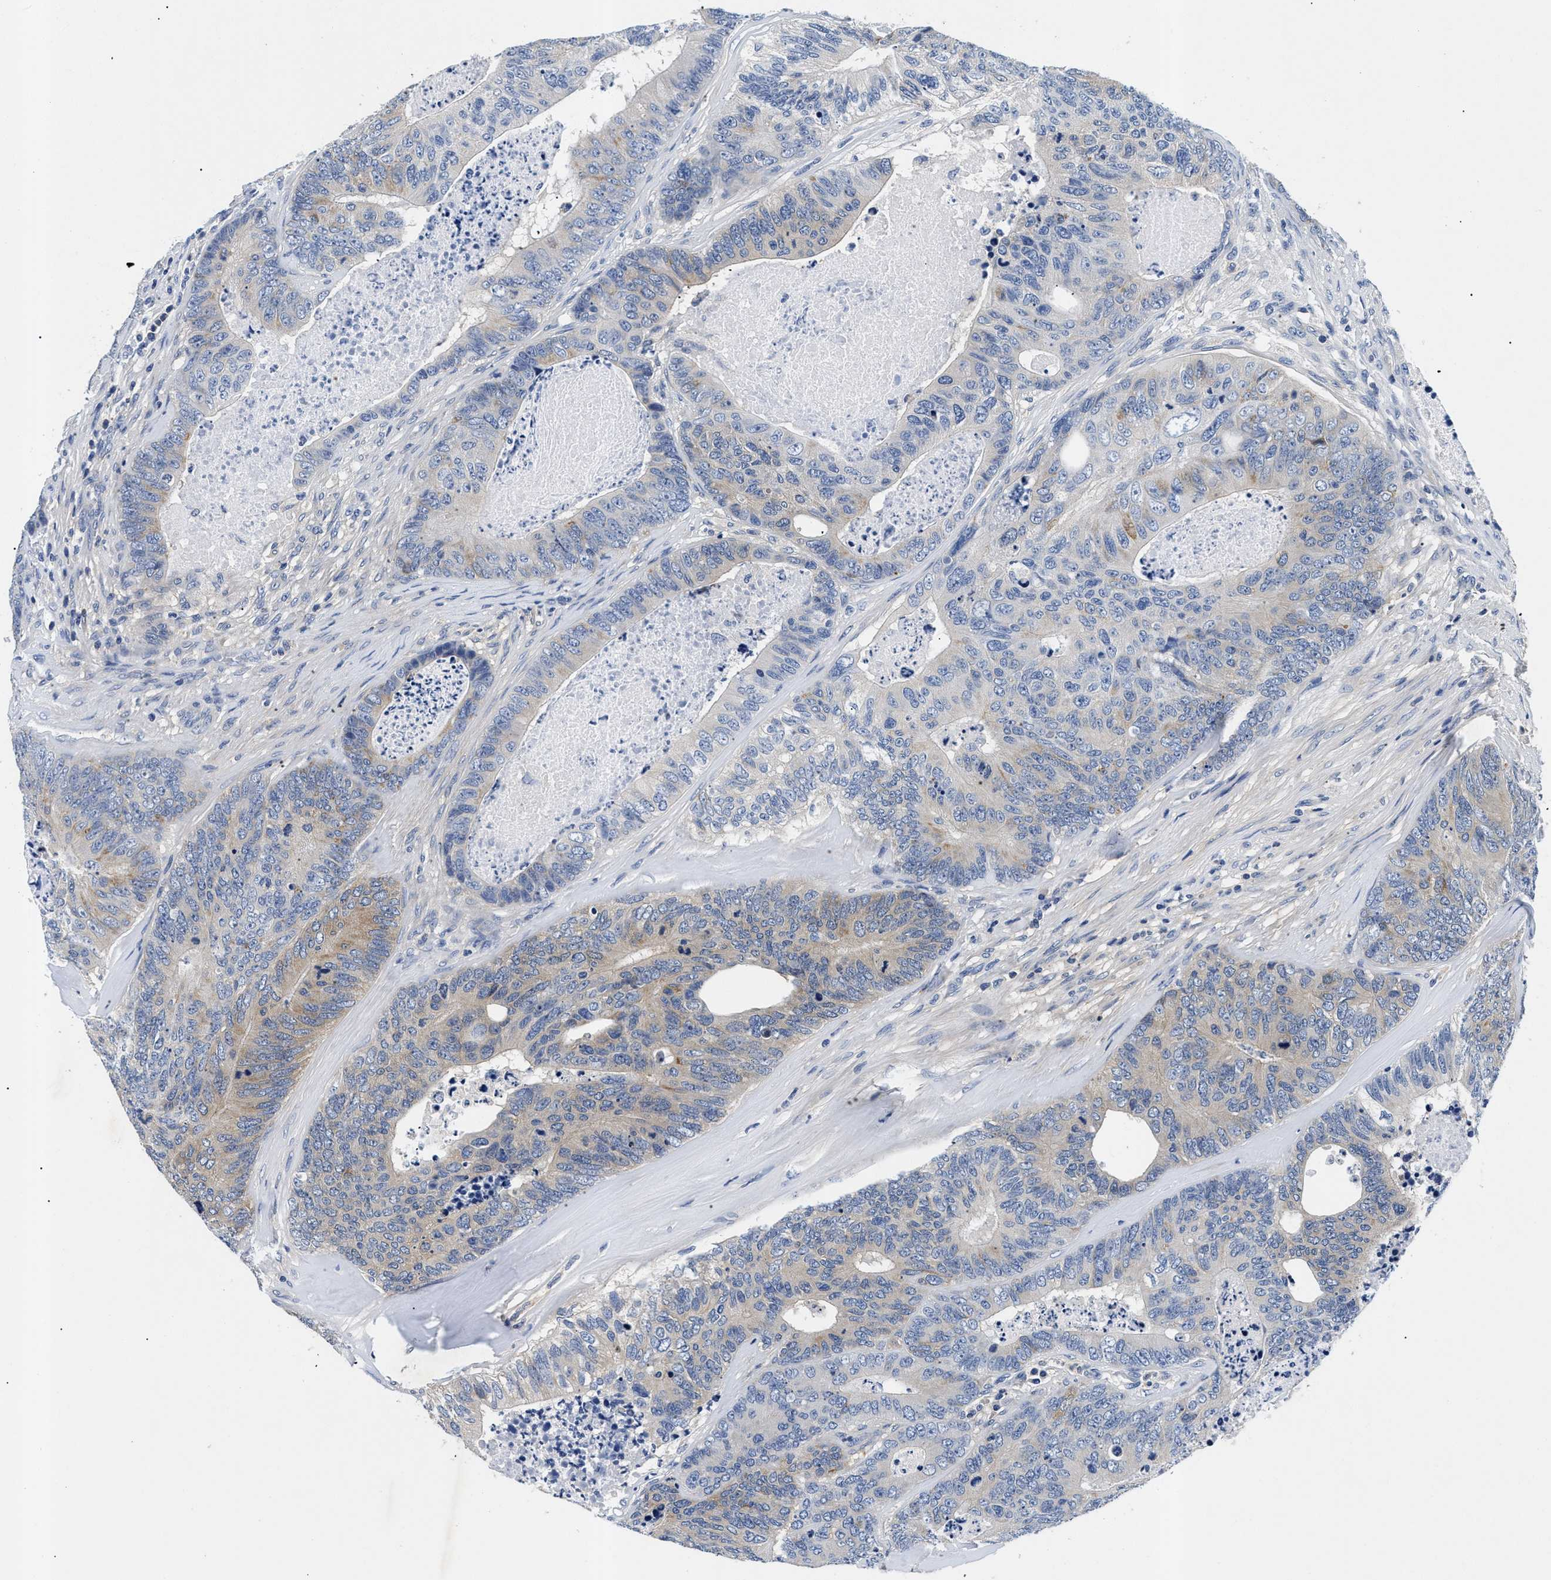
{"staining": {"intensity": "weak", "quantity": "<25%", "location": "cytoplasmic/membranous"}, "tissue": "colorectal cancer", "cell_type": "Tumor cells", "image_type": "cancer", "snomed": [{"axis": "morphology", "description": "Adenocarcinoma, NOS"}, {"axis": "topography", "description": "Colon"}], "caption": "An immunohistochemistry (IHC) histopathology image of adenocarcinoma (colorectal) is shown. There is no staining in tumor cells of adenocarcinoma (colorectal).", "gene": "MEA1", "patient": {"sex": "female", "age": 67}}